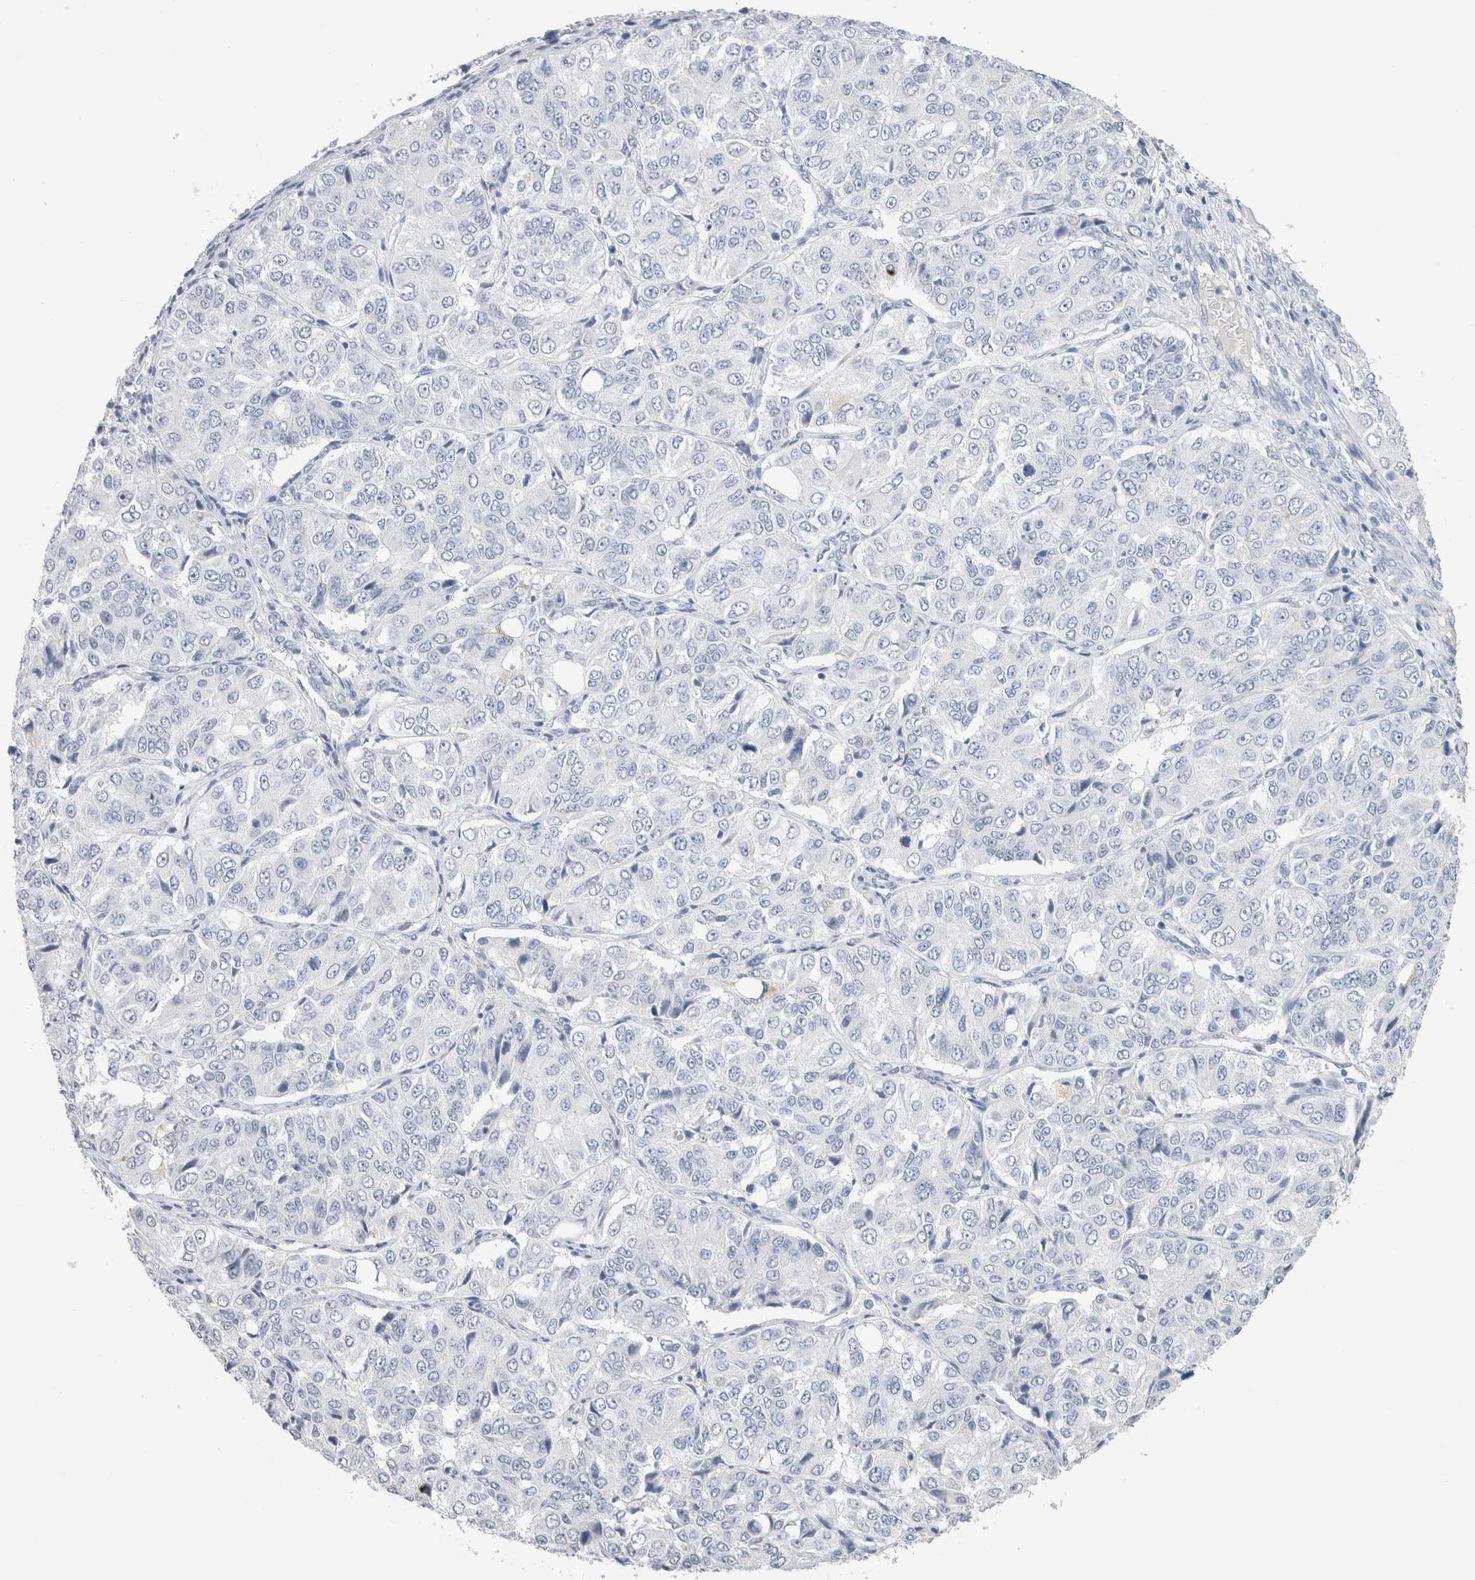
{"staining": {"intensity": "negative", "quantity": "none", "location": "none"}, "tissue": "ovarian cancer", "cell_type": "Tumor cells", "image_type": "cancer", "snomed": [{"axis": "morphology", "description": "Carcinoma, endometroid"}, {"axis": "topography", "description": "Ovary"}], "caption": "Immunohistochemistry (IHC) micrograph of human ovarian cancer (endometroid carcinoma) stained for a protein (brown), which shows no expression in tumor cells.", "gene": "LAMP3", "patient": {"sex": "female", "age": 51}}